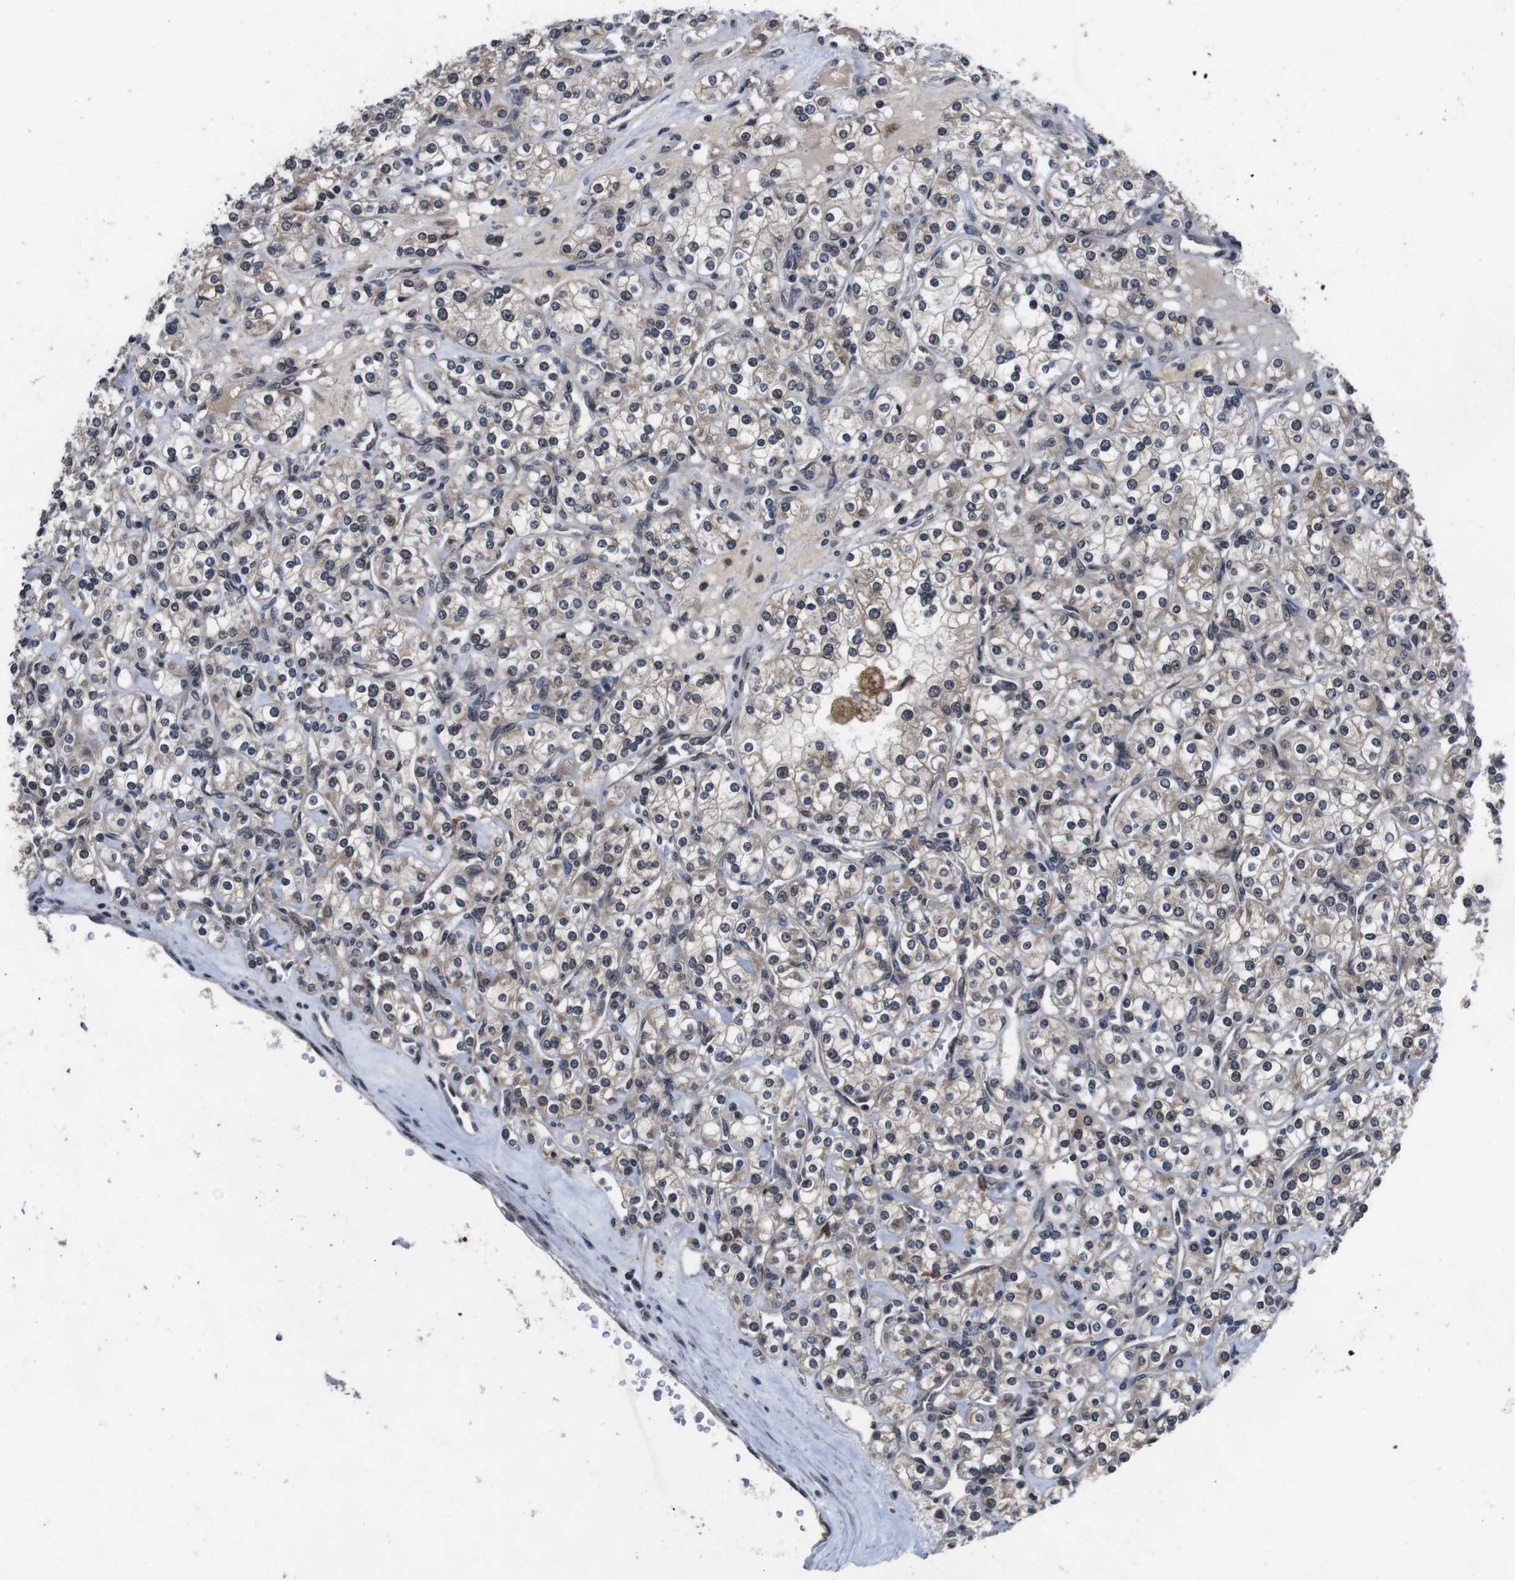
{"staining": {"intensity": "weak", "quantity": ">75%", "location": "cytoplasmic/membranous,nuclear"}, "tissue": "renal cancer", "cell_type": "Tumor cells", "image_type": "cancer", "snomed": [{"axis": "morphology", "description": "Adenocarcinoma, NOS"}, {"axis": "topography", "description": "Kidney"}], "caption": "Adenocarcinoma (renal) tissue demonstrates weak cytoplasmic/membranous and nuclear staining in about >75% of tumor cells", "gene": "ZBTB46", "patient": {"sex": "male", "age": 77}}